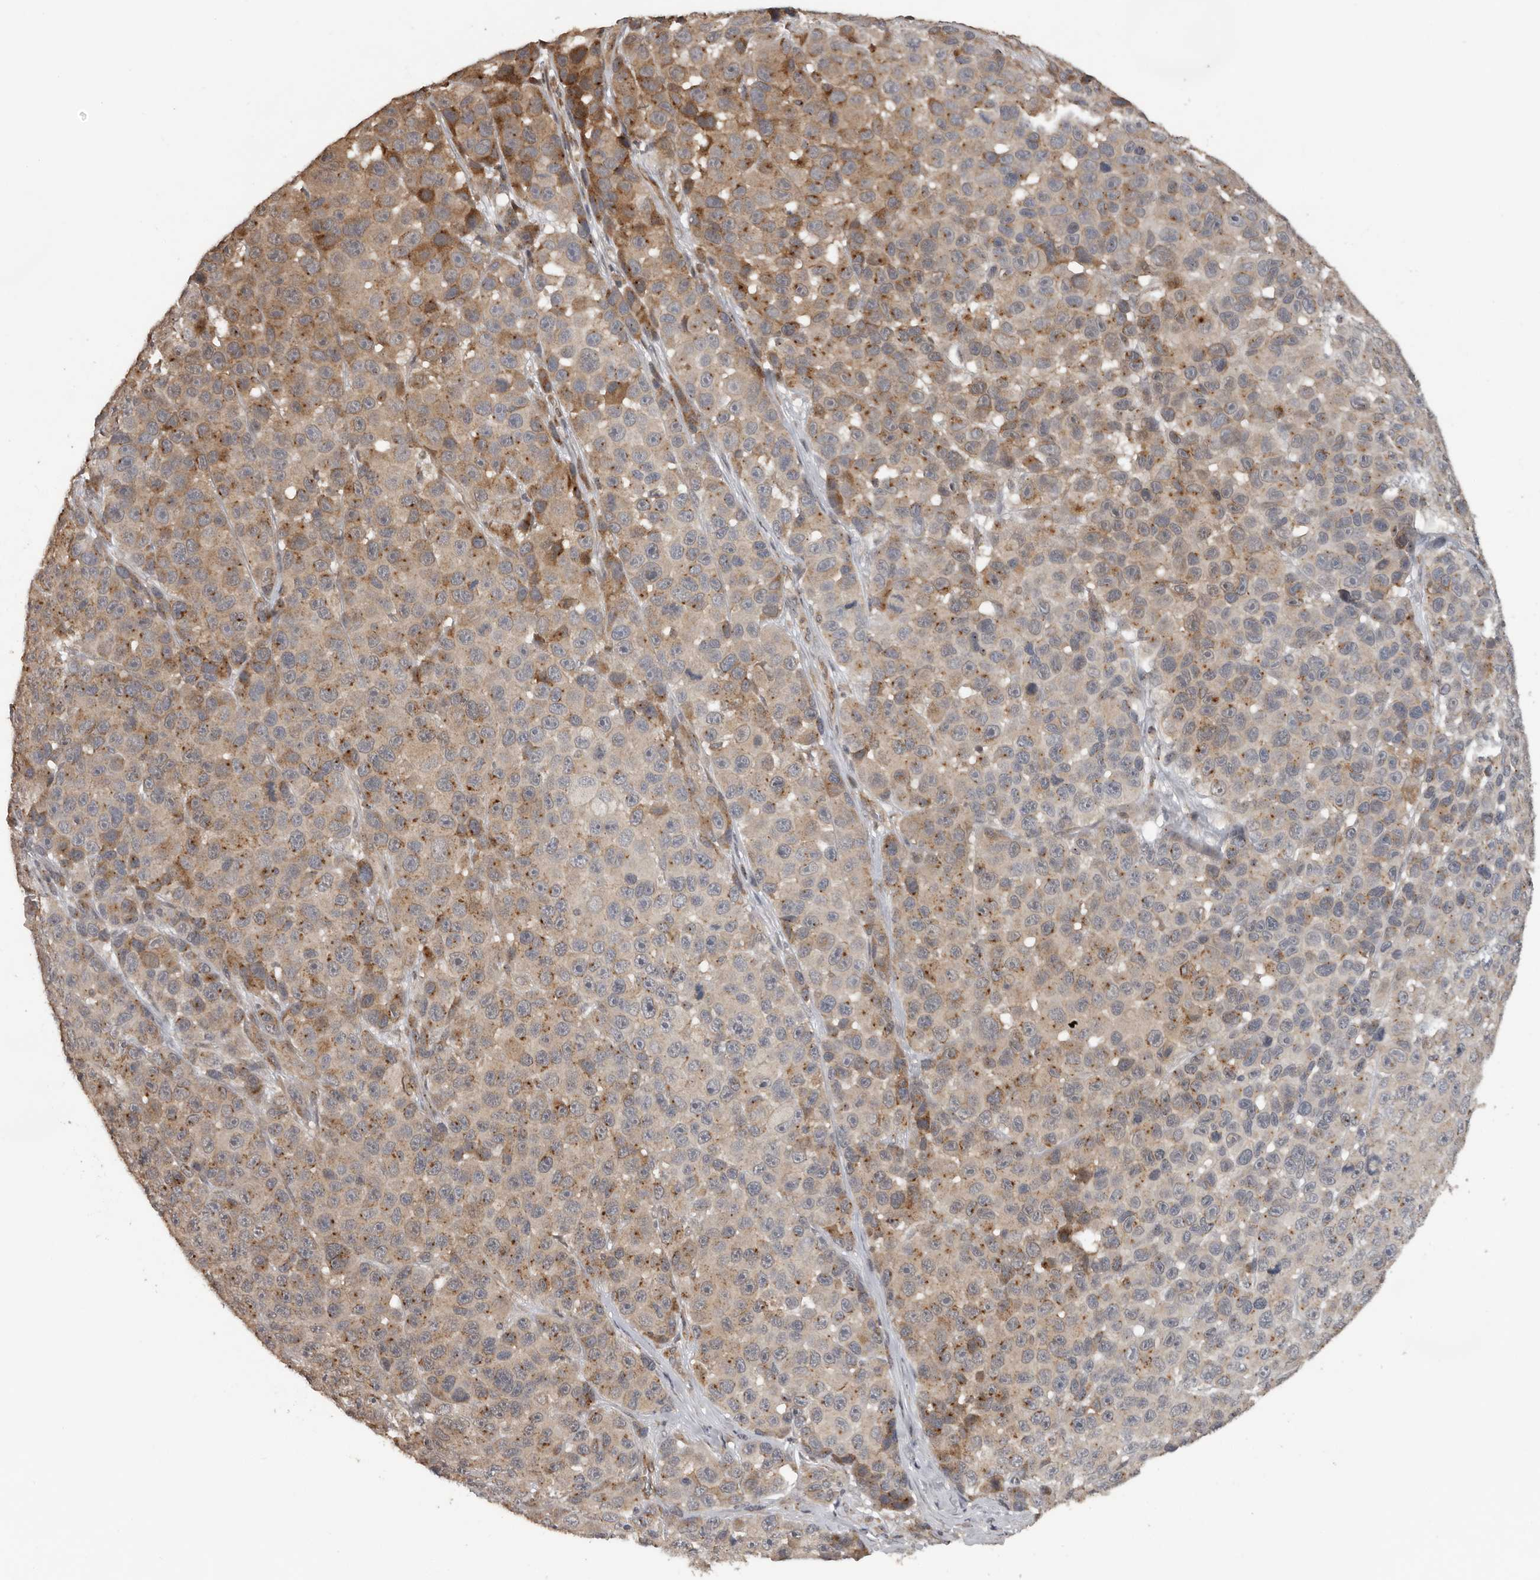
{"staining": {"intensity": "moderate", "quantity": "<25%", "location": "cytoplasmic/membranous"}, "tissue": "melanoma", "cell_type": "Tumor cells", "image_type": "cancer", "snomed": [{"axis": "morphology", "description": "Malignant melanoma, NOS"}, {"axis": "topography", "description": "Skin"}], "caption": "Immunohistochemistry of malignant melanoma displays low levels of moderate cytoplasmic/membranous positivity in about <25% of tumor cells.", "gene": "CEP350", "patient": {"sex": "male", "age": 53}}